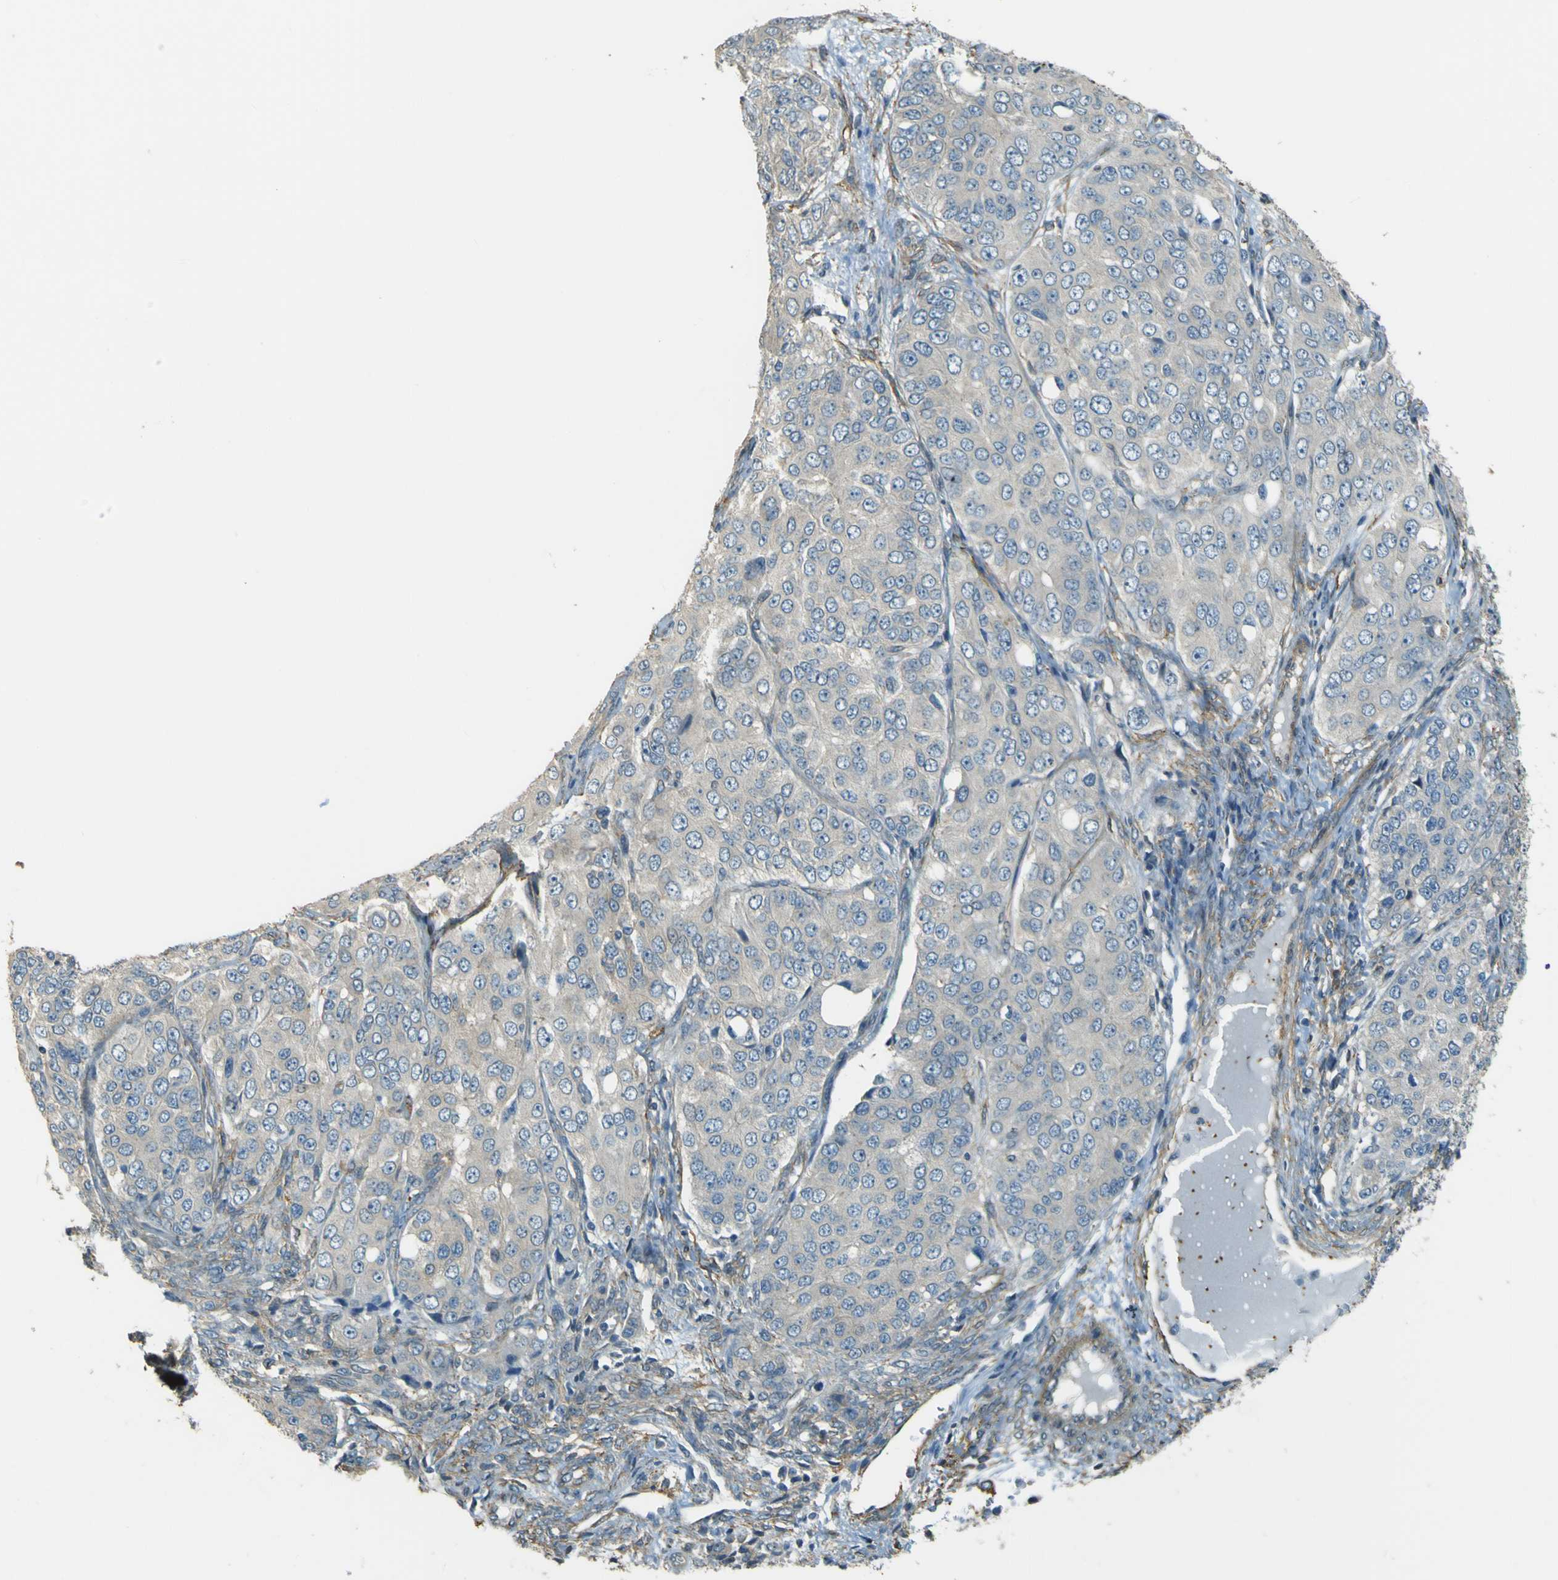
{"staining": {"intensity": "negative", "quantity": "none", "location": "none"}, "tissue": "ovarian cancer", "cell_type": "Tumor cells", "image_type": "cancer", "snomed": [{"axis": "morphology", "description": "Carcinoma, endometroid"}, {"axis": "topography", "description": "Ovary"}], "caption": "This photomicrograph is of ovarian cancer stained with immunohistochemistry (IHC) to label a protein in brown with the nuclei are counter-stained blue. There is no expression in tumor cells.", "gene": "NEXN", "patient": {"sex": "female", "age": 51}}